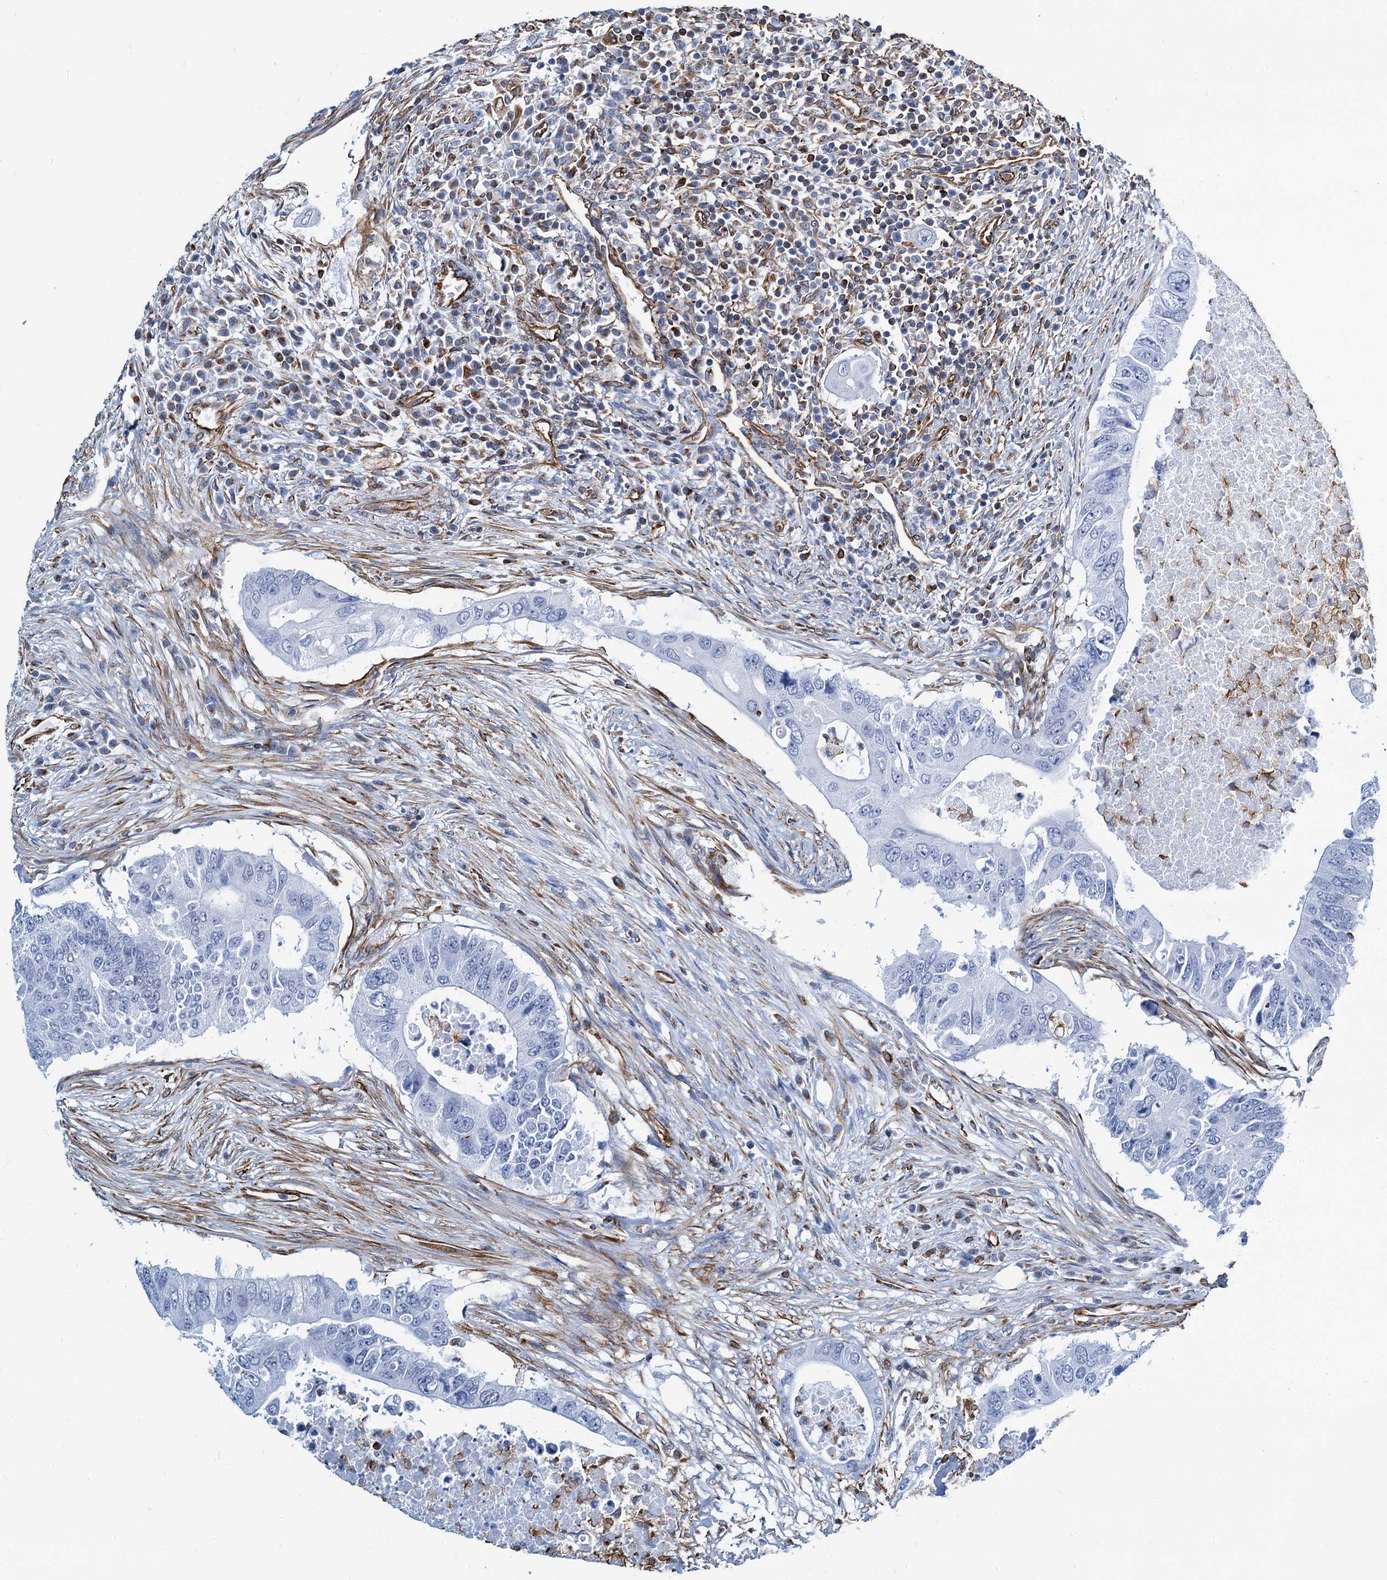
{"staining": {"intensity": "negative", "quantity": "none", "location": "none"}, "tissue": "colorectal cancer", "cell_type": "Tumor cells", "image_type": "cancer", "snomed": [{"axis": "morphology", "description": "Adenocarcinoma, NOS"}, {"axis": "topography", "description": "Colon"}], "caption": "The immunohistochemistry histopathology image has no significant expression in tumor cells of colorectal cancer tissue.", "gene": "PGM2", "patient": {"sex": "male", "age": 71}}